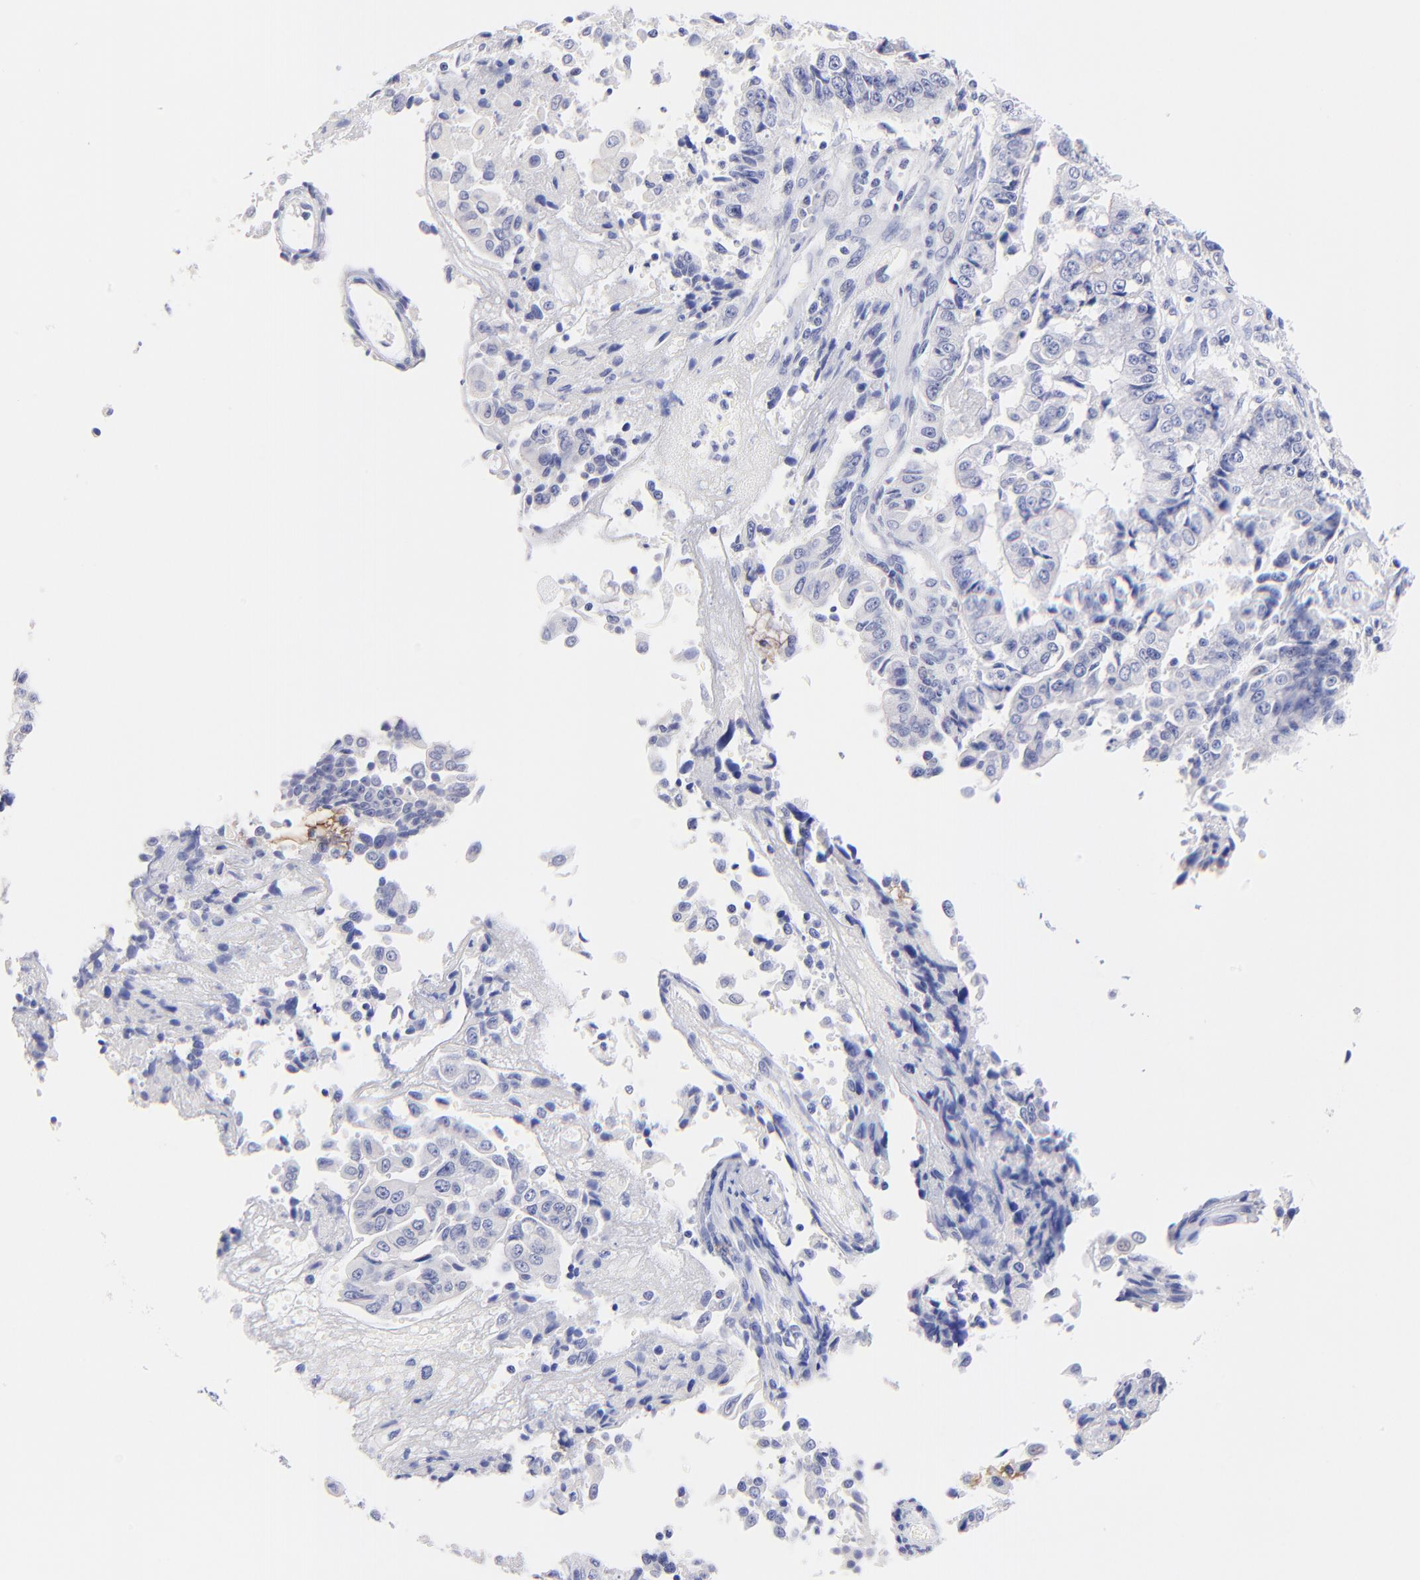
{"staining": {"intensity": "negative", "quantity": "none", "location": "none"}, "tissue": "endometrial cancer", "cell_type": "Tumor cells", "image_type": "cancer", "snomed": [{"axis": "morphology", "description": "Adenocarcinoma, NOS"}, {"axis": "topography", "description": "Endometrium"}], "caption": "Immunohistochemistry (IHC) of human endometrial cancer reveals no expression in tumor cells.", "gene": "RAB3A", "patient": {"sex": "female", "age": 75}}